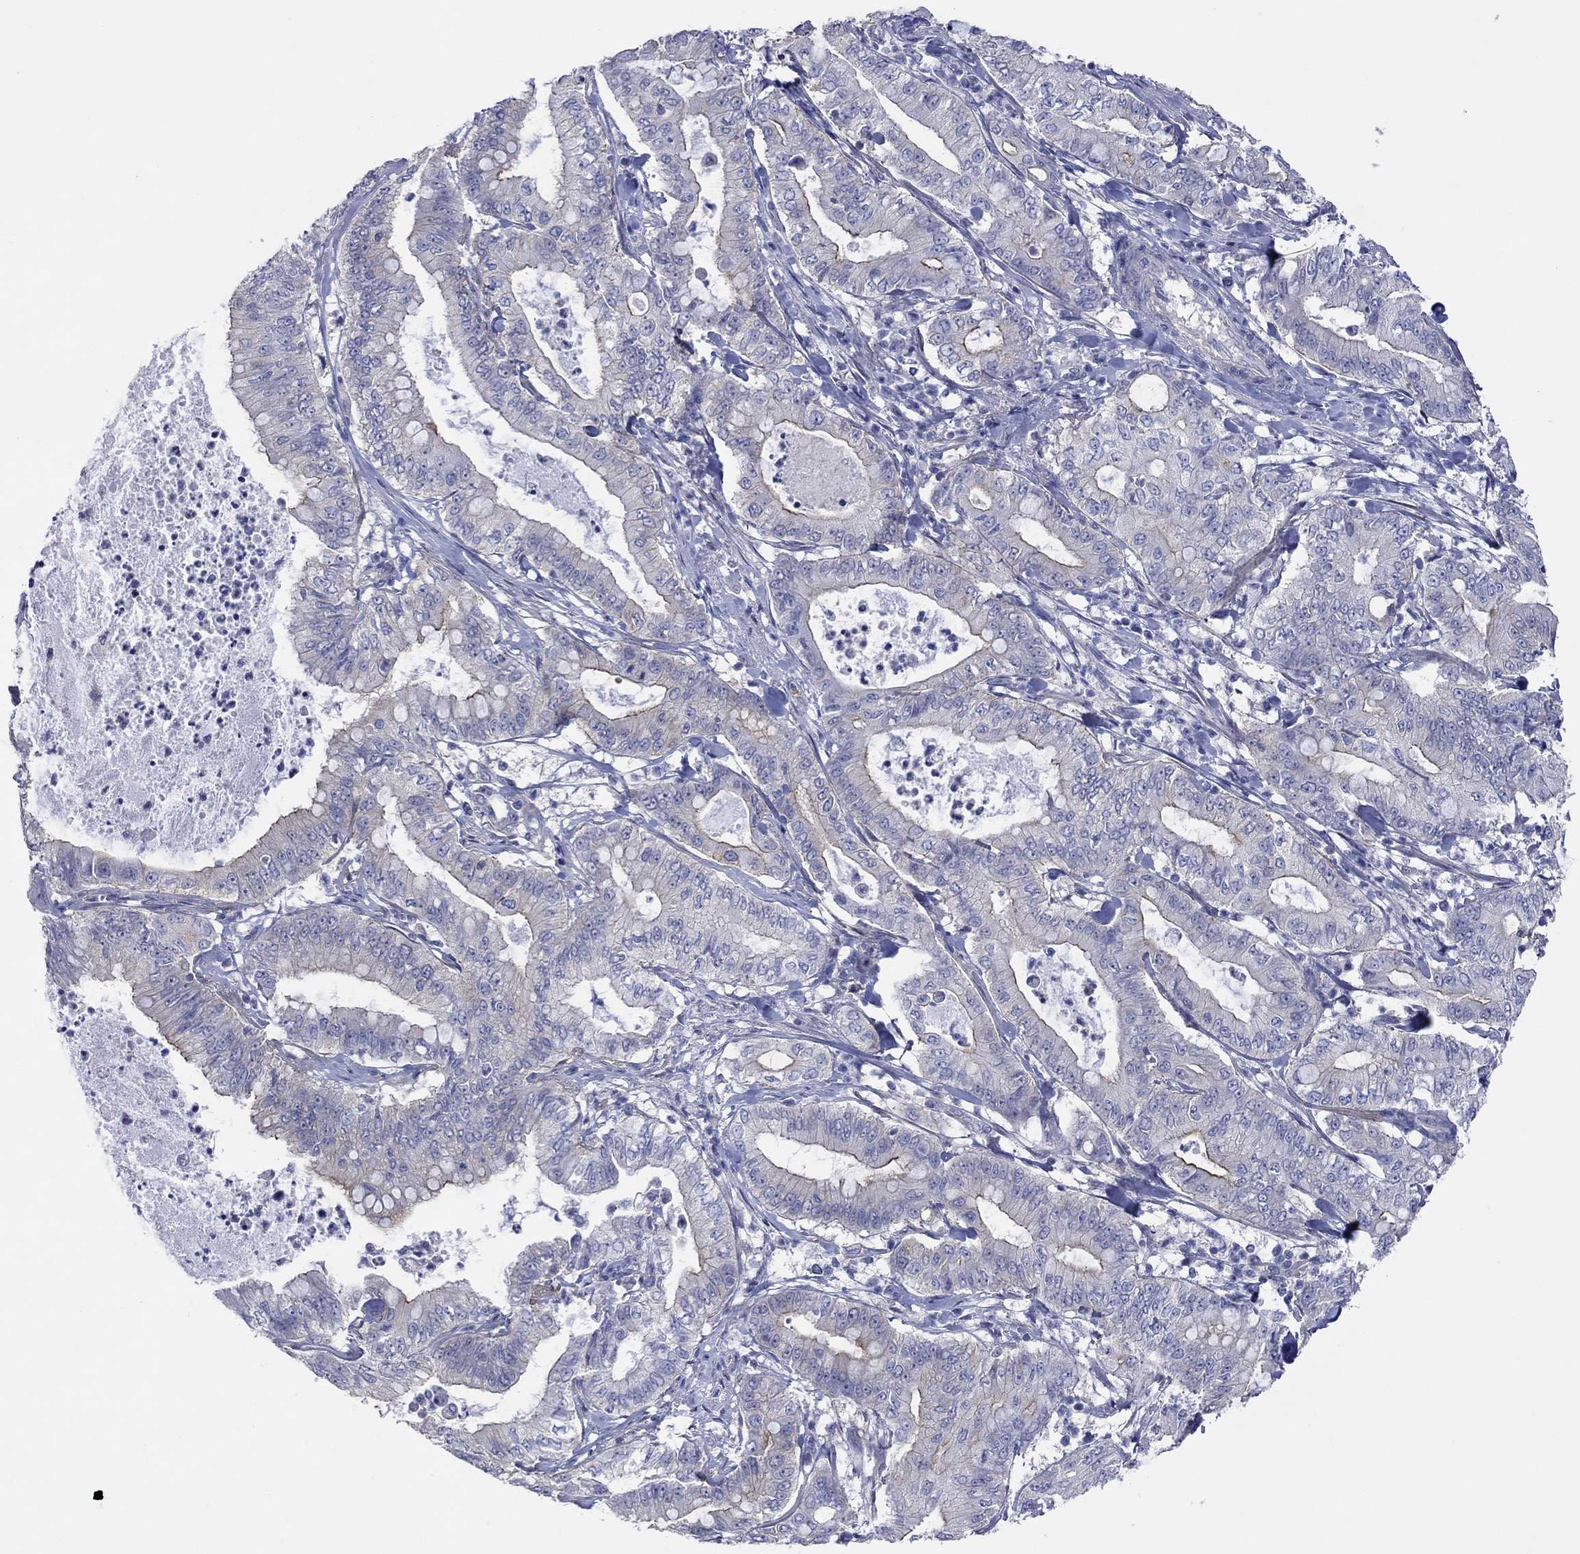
{"staining": {"intensity": "negative", "quantity": "none", "location": "none"}, "tissue": "pancreatic cancer", "cell_type": "Tumor cells", "image_type": "cancer", "snomed": [{"axis": "morphology", "description": "Adenocarcinoma, NOS"}, {"axis": "topography", "description": "Pancreas"}], "caption": "An IHC photomicrograph of adenocarcinoma (pancreatic) is shown. There is no staining in tumor cells of adenocarcinoma (pancreatic).", "gene": "TPRN", "patient": {"sex": "male", "age": 71}}